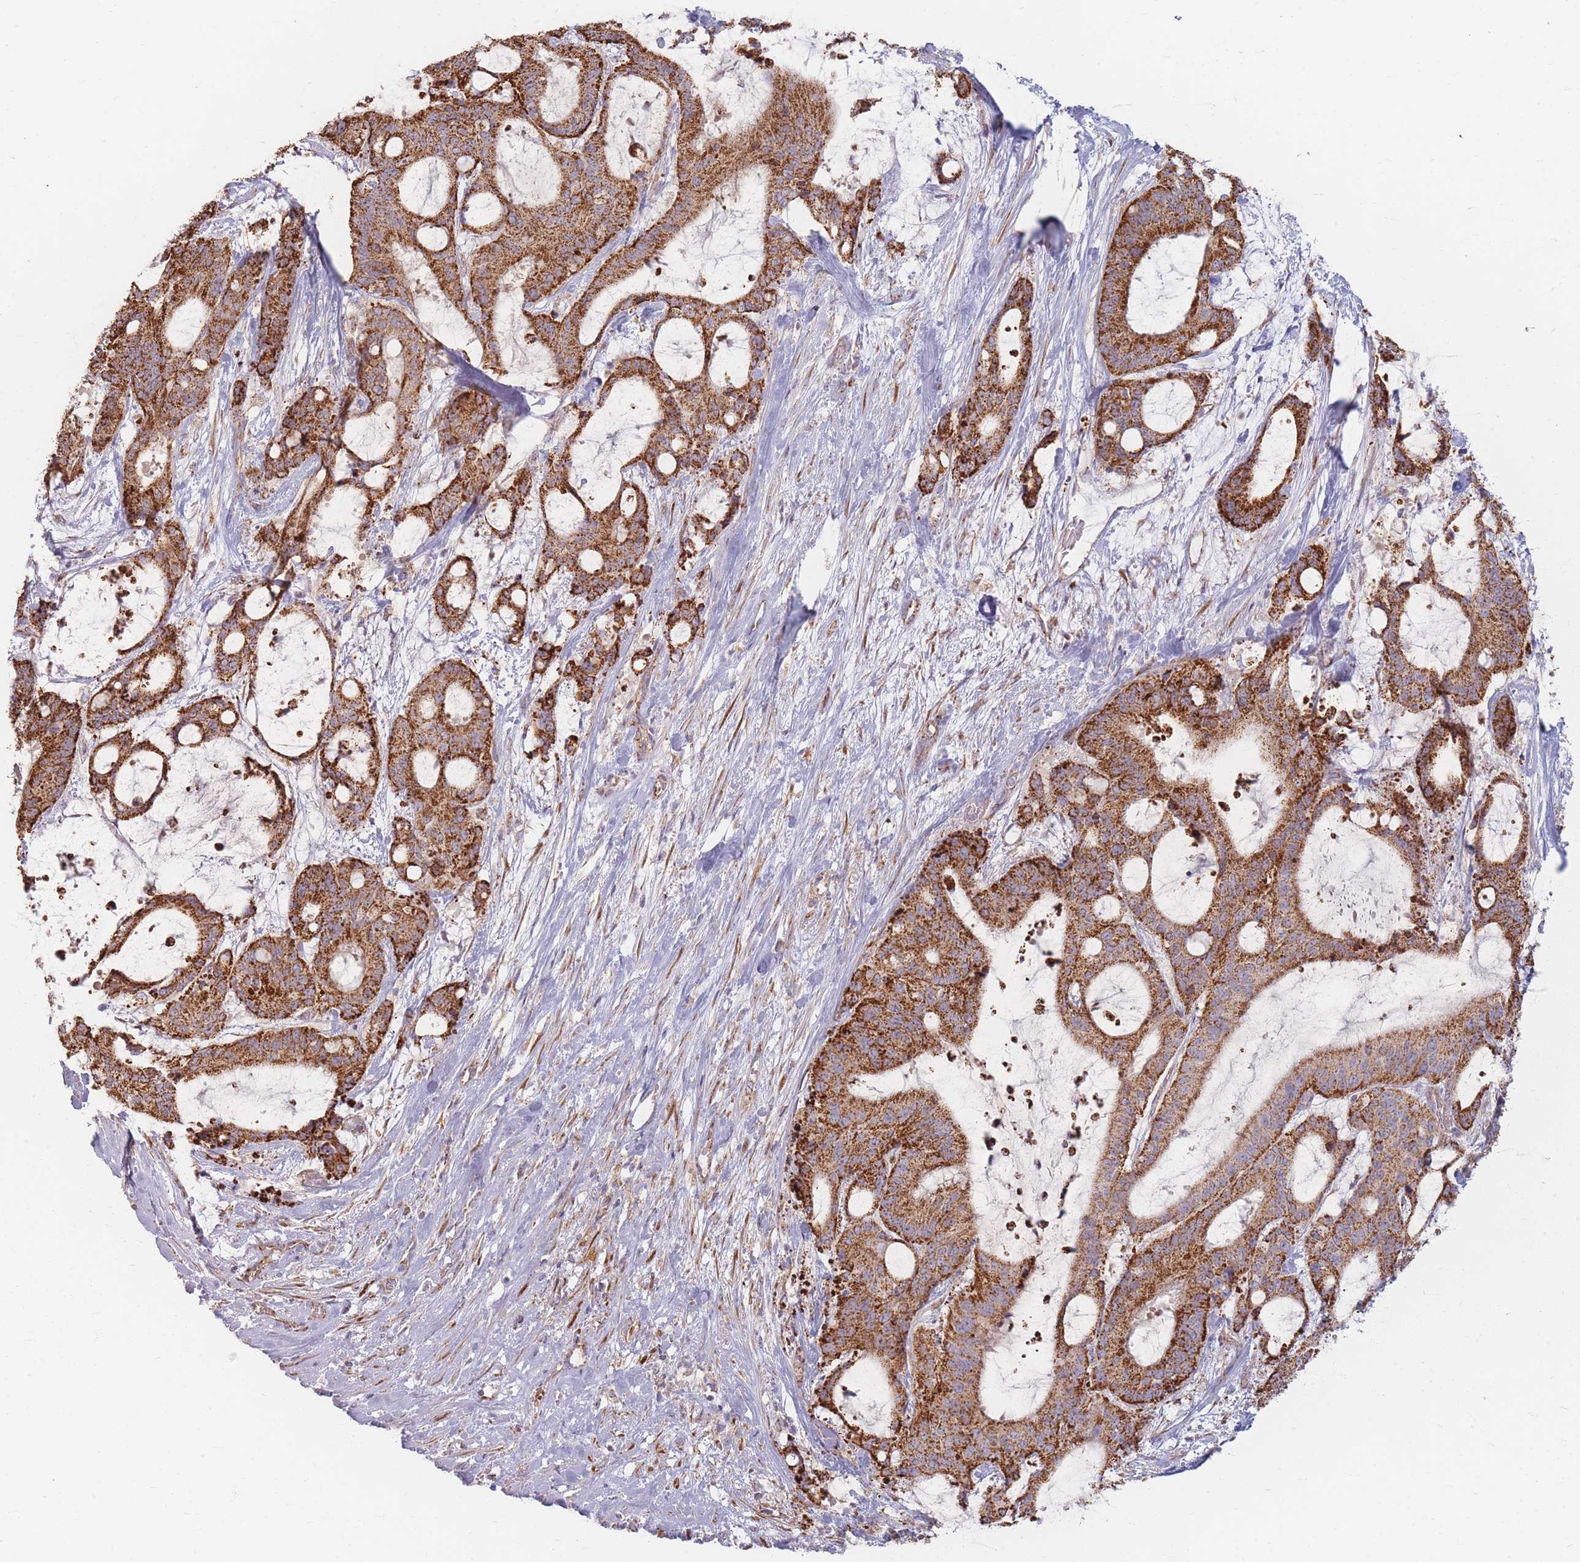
{"staining": {"intensity": "strong", "quantity": ">75%", "location": "cytoplasmic/membranous"}, "tissue": "liver cancer", "cell_type": "Tumor cells", "image_type": "cancer", "snomed": [{"axis": "morphology", "description": "Normal tissue, NOS"}, {"axis": "morphology", "description": "Cholangiocarcinoma"}, {"axis": "topography", "description": "Liver"}, {"axis": "topography", "description": "Peripheral nerve tissue"}], "caption": "DAB (3,3'-diaminobenzidine) immunohistochemical staining of liver cancer reveals strong cytoplasmic/membranous protein positivity in about >75% of tumor cells. (DAB (3,3'-diaminobenzidine) IHC with brightfield microscopy, high magnification).", "gene": "ESRP2", "patient": {"sex": "female", "age": 73}}